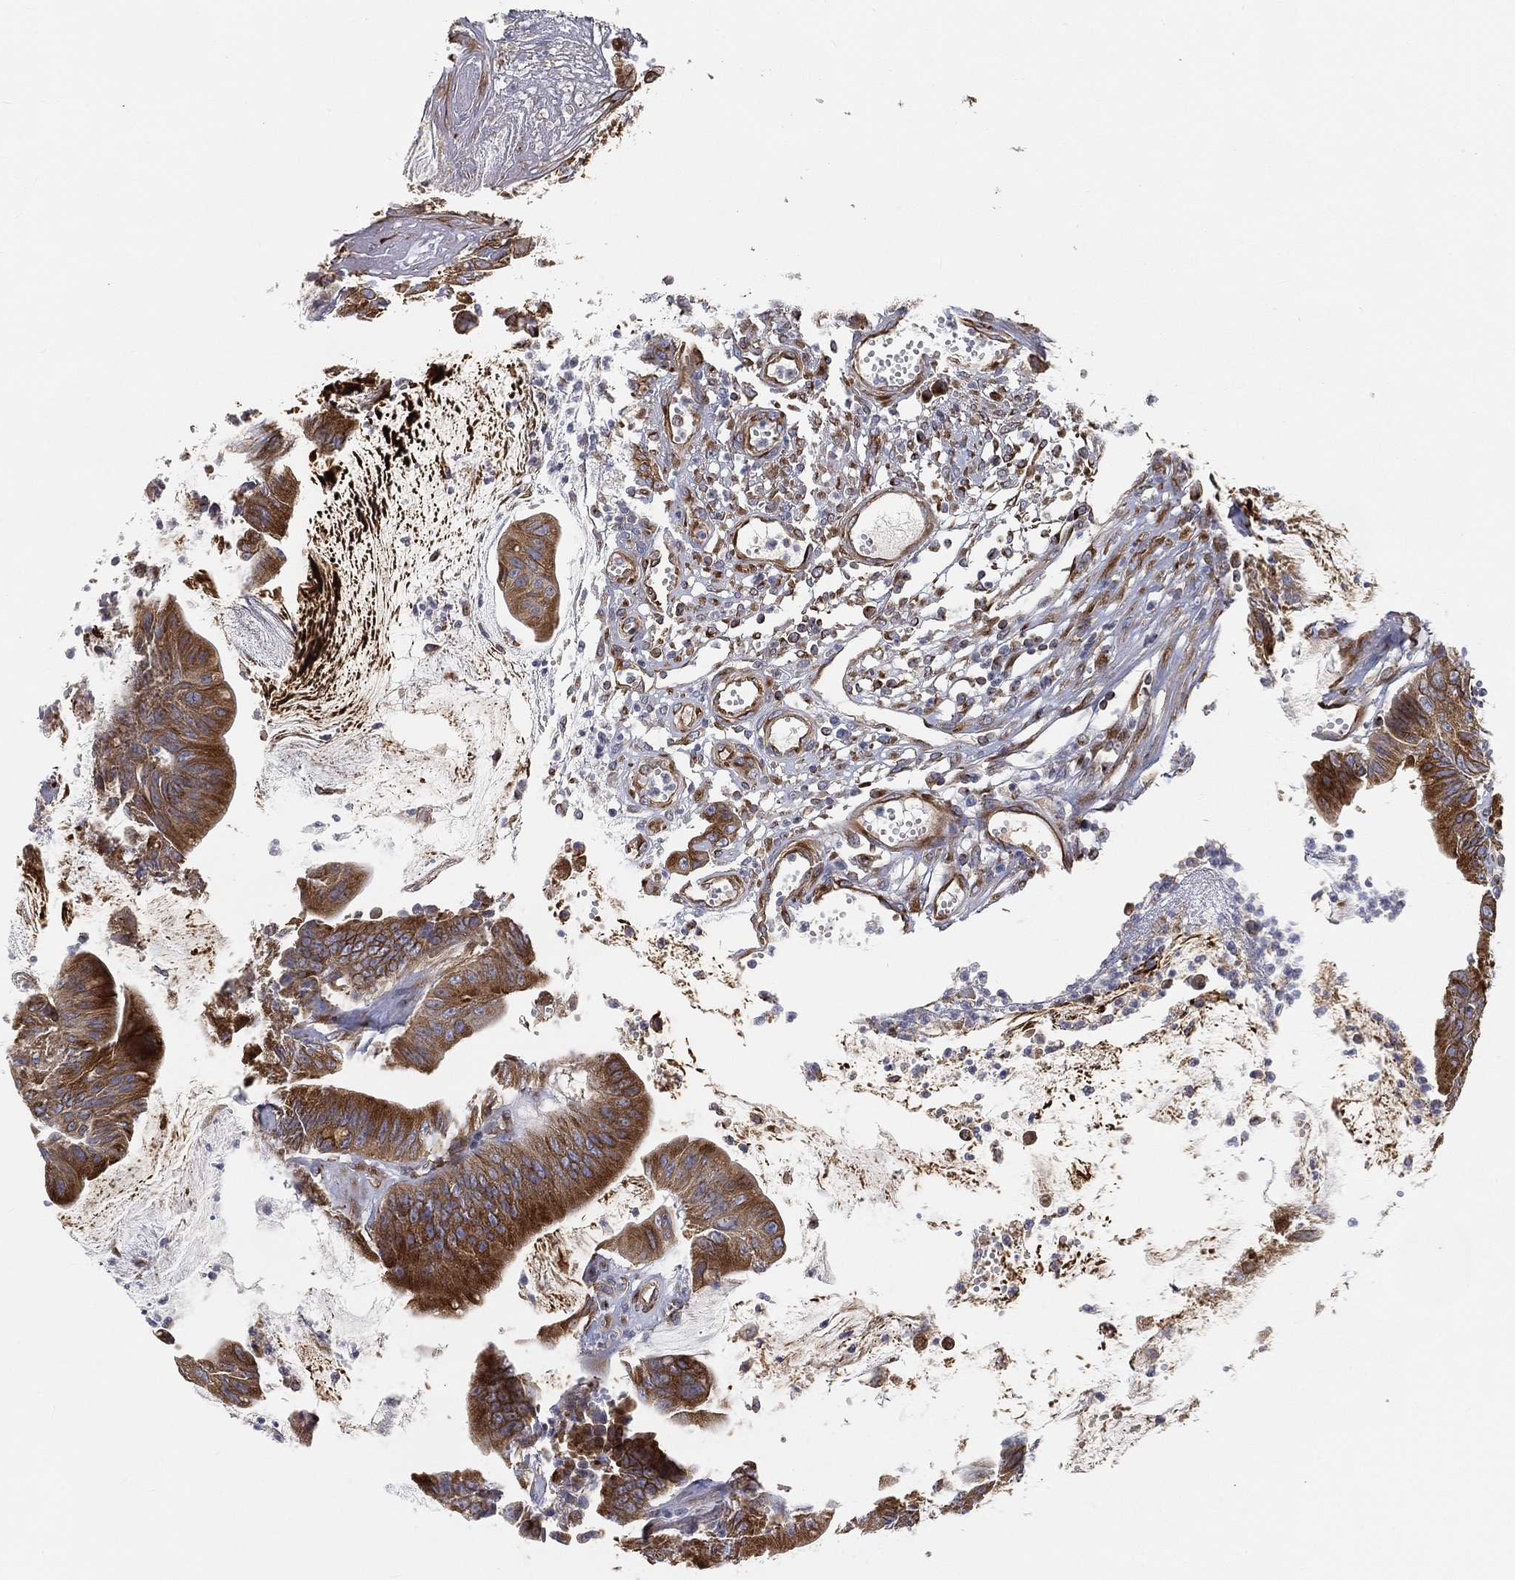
{"staining": {"intensity": "strong", "quantity": ">75%", "location": "cytoplasmic/membranous"}, "tissue": "colorectal cancer", "cell_type": "Tumor cells", "image_type": "cancer", "snomed": [{"axis": "morphology", "description": "Adenocarcinoma, NOS"}, {"axis": "topography", "description": "Colon"}], "caption": "Immunohistochemical staining of colorectal cancer reveals strong cytoplasmic/membranous protein staining in approximately >75% of tumor cells.", "gene": "TMEM25", "patient": {"sex": "female", "age": 69}}